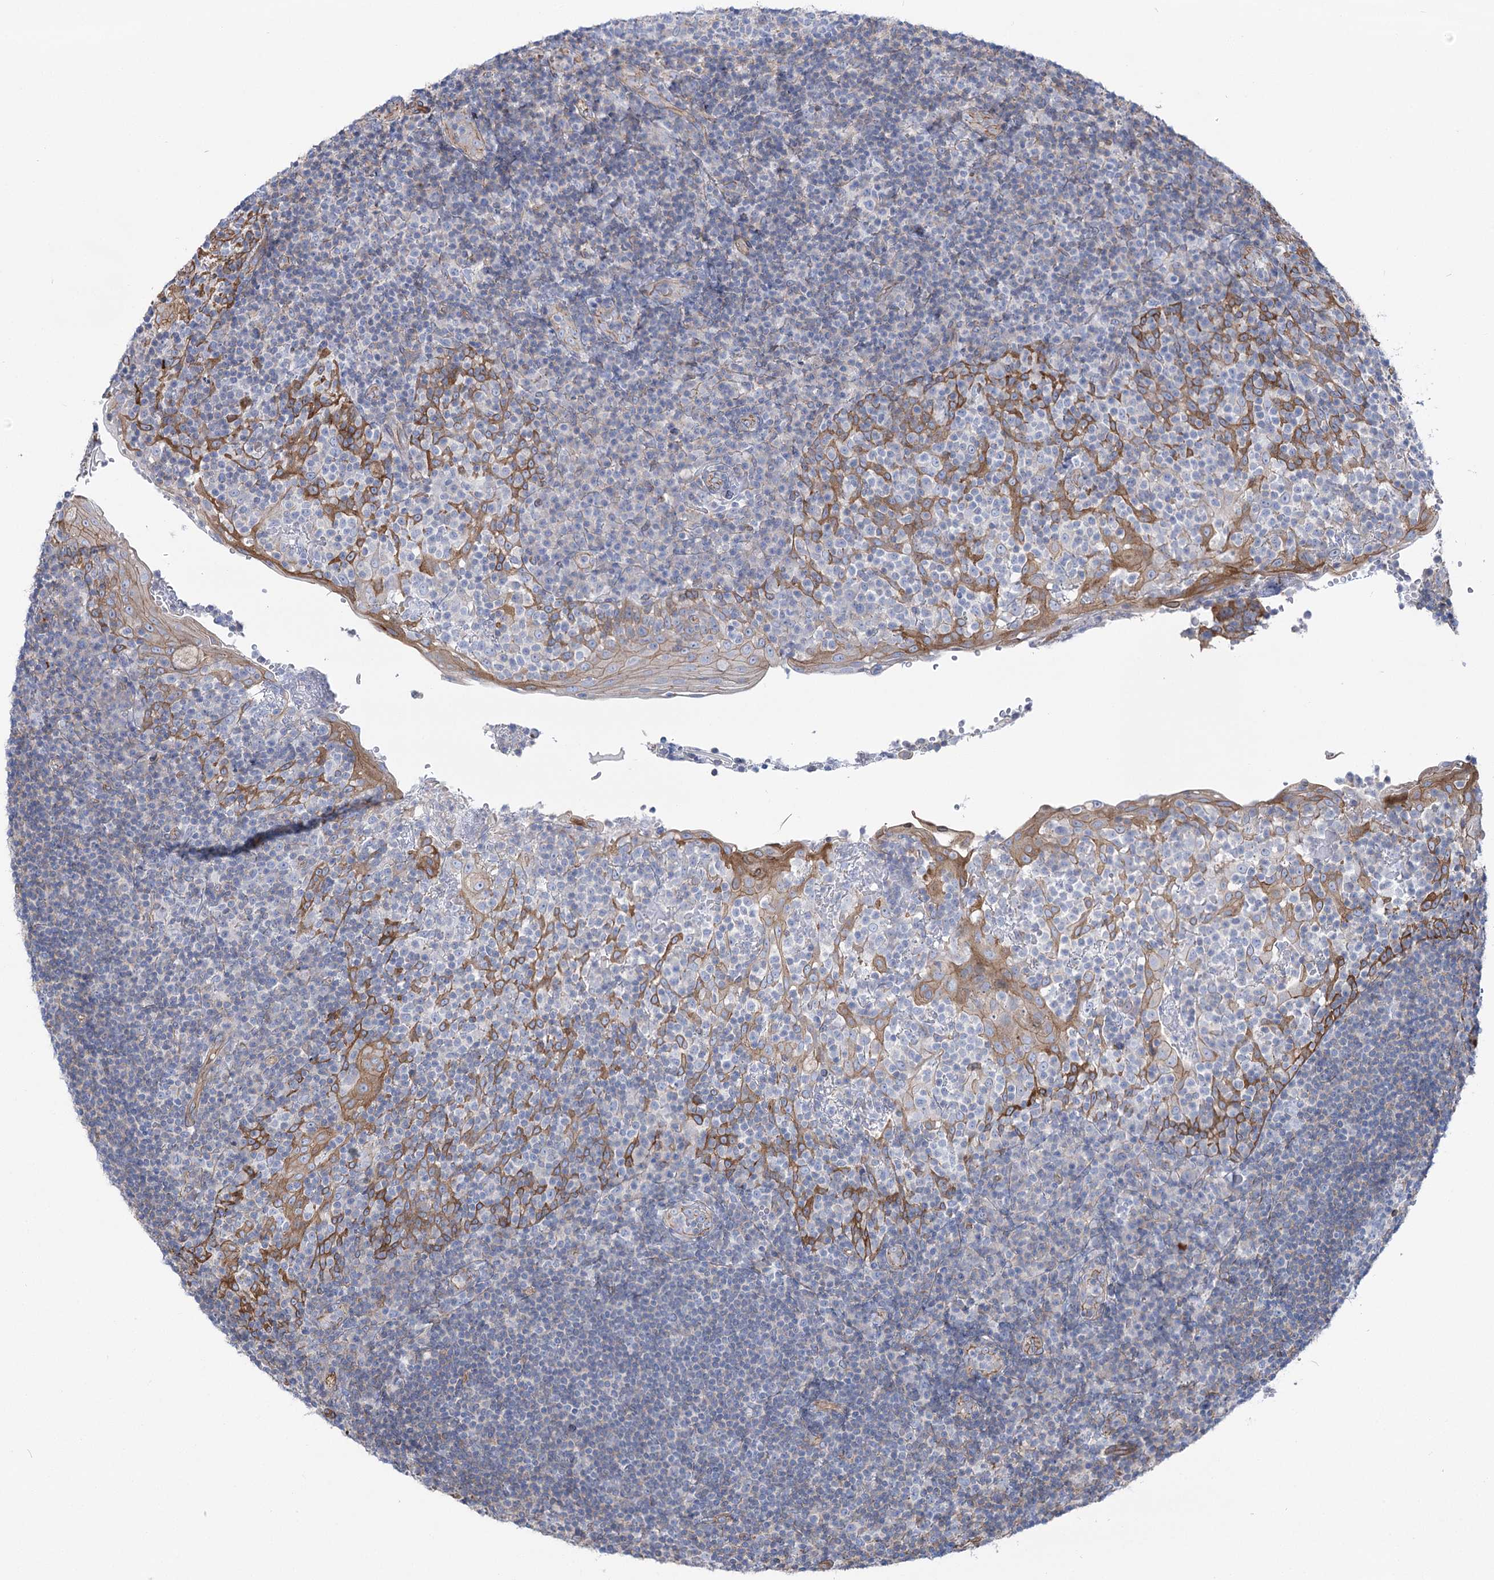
{"staining": {"intensity": "negative", "quantity": "none", "location": "none"}, "tissue": "tonsil", "cell_type": "Germinal center cells", "image_type": "normal", "snomed": [{"axis": "morphology", "description": "Normal tissue, NOS"}, {"axis": "topography", "description": "Tonsil"}], "caption": "Immunohistochemical staining of benign tonsil displays no significant staining in germinal center cells.", "gene": "PLEKHA5", "patient": {"sex": "female", "age": 40}}